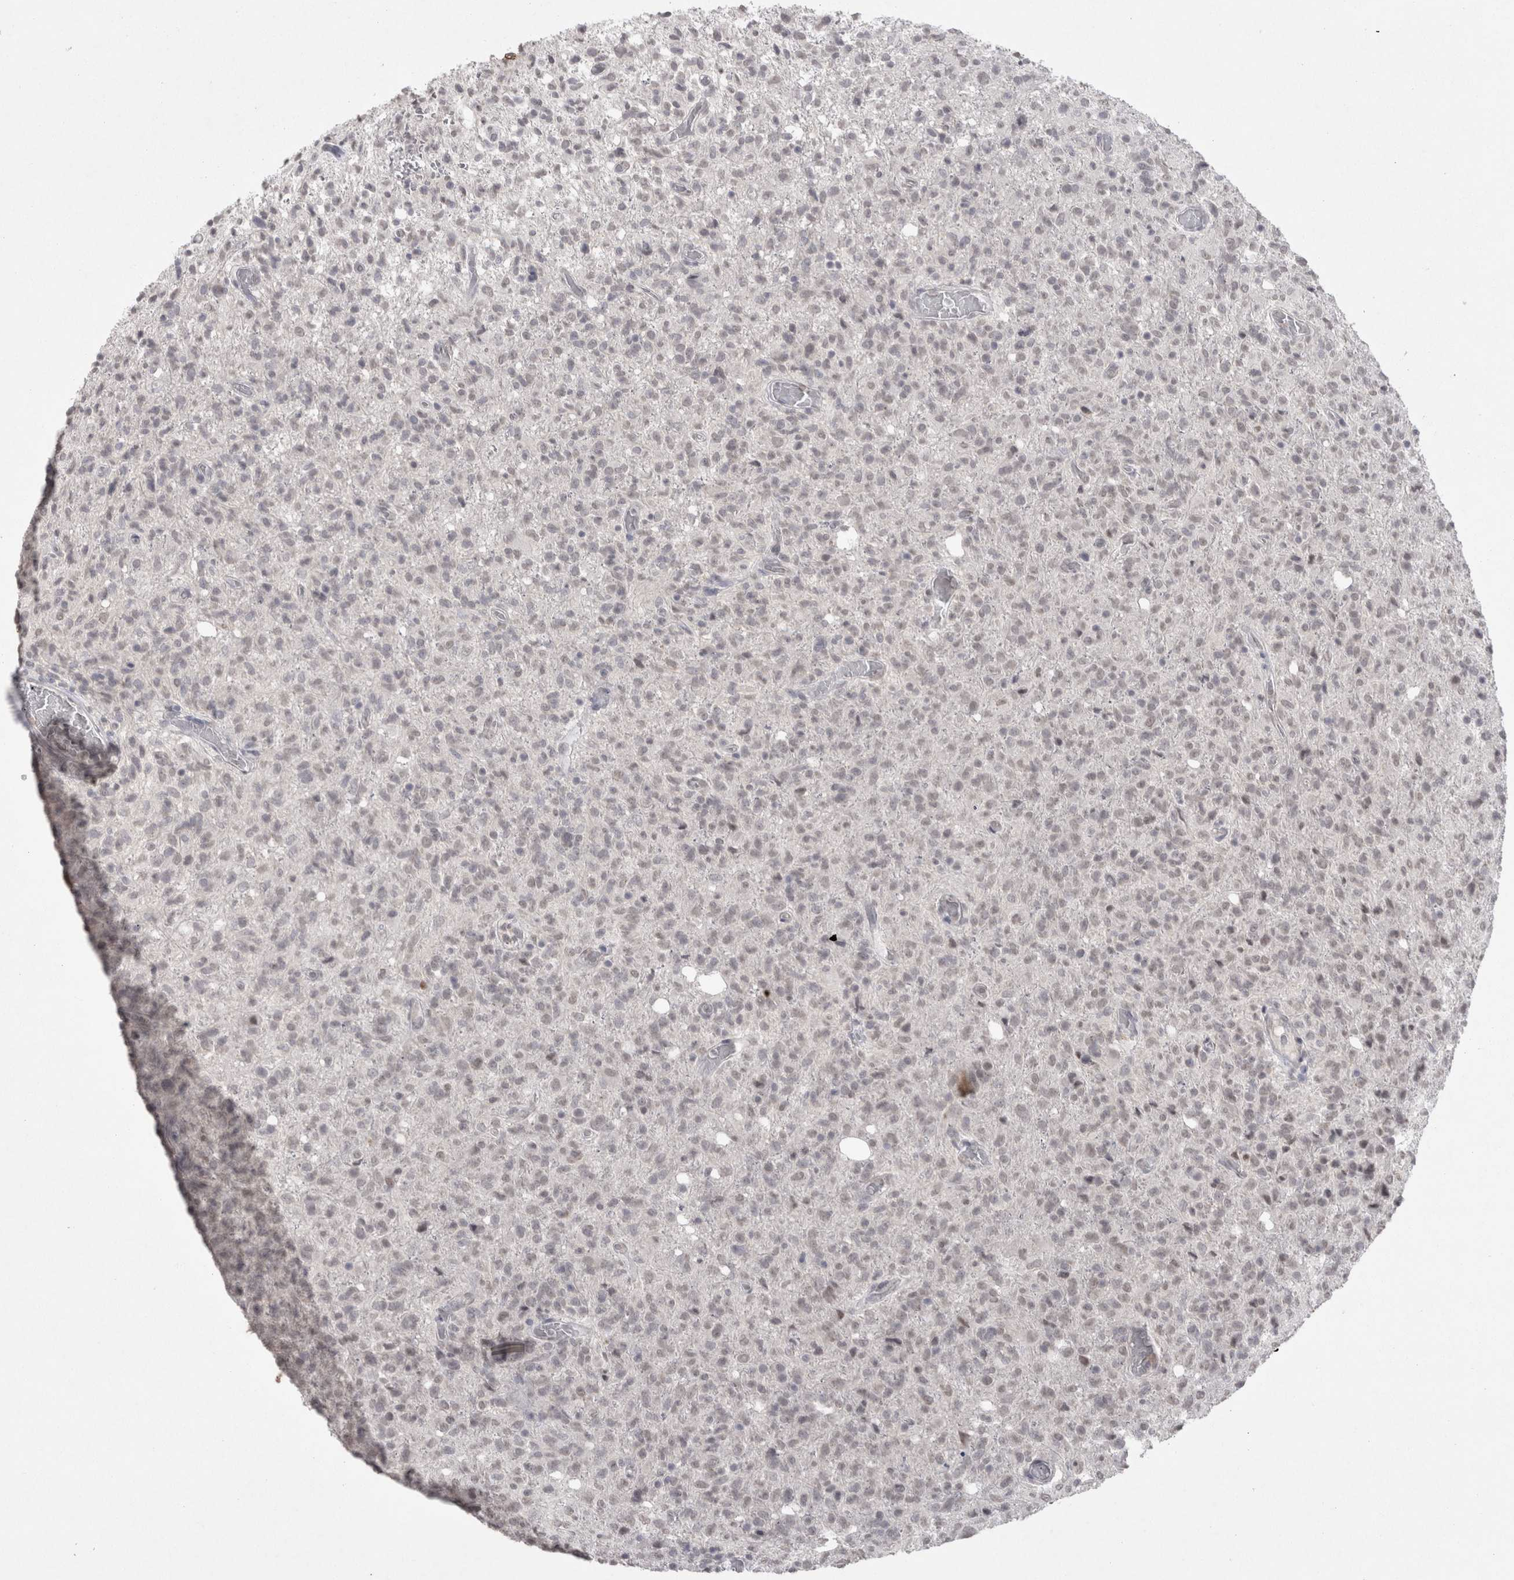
{"staining": {"intensity": "weak", "quantity": "<25%", "location": "nuclear"}, "tissue": "glioma", "cell_type": "Tumor cells", "image_type": "cancer", "snomed": [{"axis": "morphology", "description": "Glioma, malignant, High grade"}, {"axis": "topography", "description": "Brain"}], "caption": "DAB immunohistochemical staining of human malignant glioma (high-grade) demonstrates no significant positivity in tumor cells. (DAB (3,3'-diaminobenzidine) immunohistochemistry visualized using brightfield microscopy, high magnification).", "gene": "DDX4", "patient": {"sex": "female", "age": 57}}